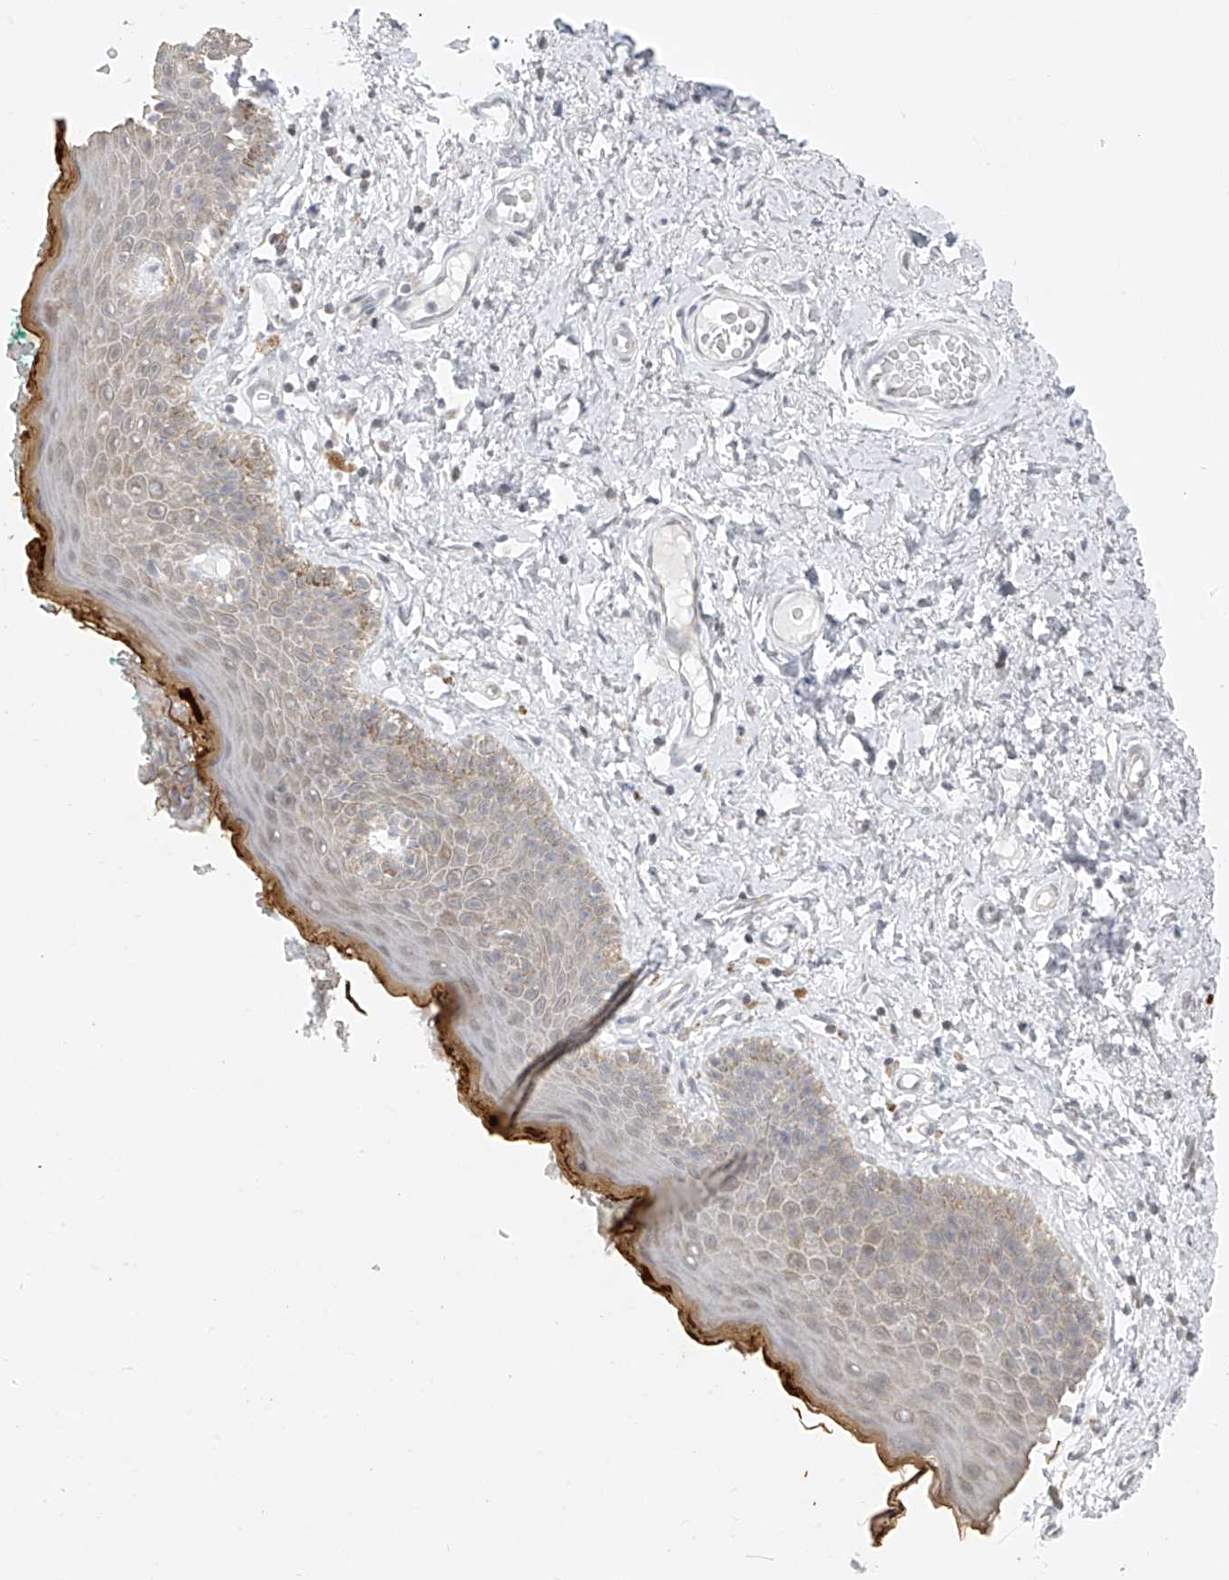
{"staining": {"intensity": "moderate", "quantity": "25%-75%", "location": "cytoplasmic/membranous"}, "tissue": "skin", "cell_type": "Epidermal cells", "image_type": "normal", "snomed": [{"axis": "morphology", "description": "Normal tissue, NOS"}, {"axis": "topography", "description": "Vulva"}], "caption": "Moderate cytoplasmic/membranous positivity for a protein is present in about 25%-75% of epidermal cells of unremarkable skin using IHC.", "gene": "DYRK1B", "patient": {"sex": "female", "age": 66}}